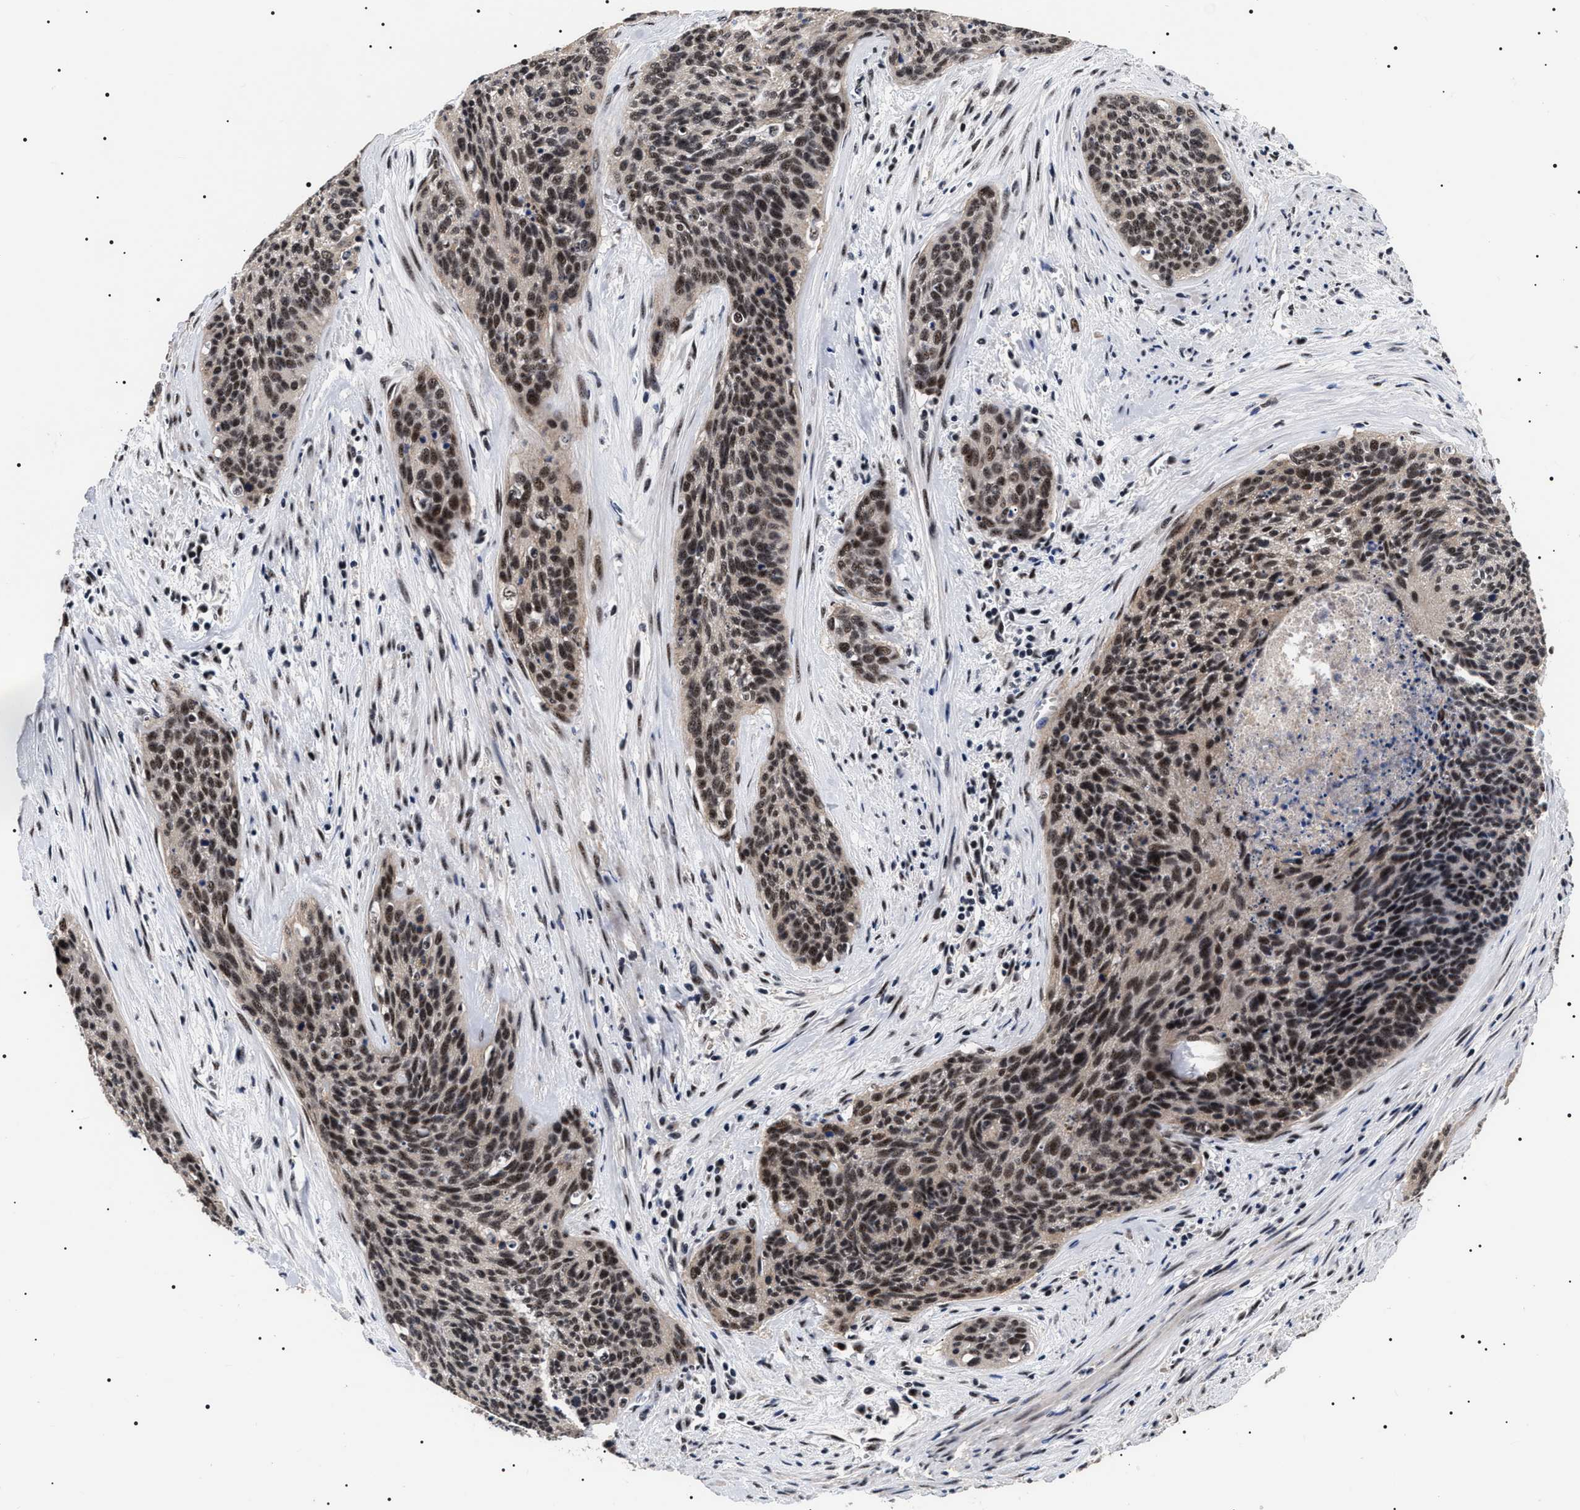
{"staining": {"intensity": "strong", "quantity": ">75%", "location": "nuclear"}, "tissue": "cervical cancer", "cell_type": "Tumor cells", "image_type": "cancer", "snomed": [{"axis": "morphology", "description": "Squamous cell carcinoma, NOS"}, {"axis": "topography", "description": "Cervix"}], "caption": "Immunohistochemical staining of cervical squamous cell carcinoma reveals high levels of strong nuclear protein expression in approximately >75% of tumor cells. Using DAB (brown) and hematoxylin (blue) stains, captured at high magnification using brightfield microscopy.", "gene": "CAAP1", "patient": {"sex": "female", "age": 55}}